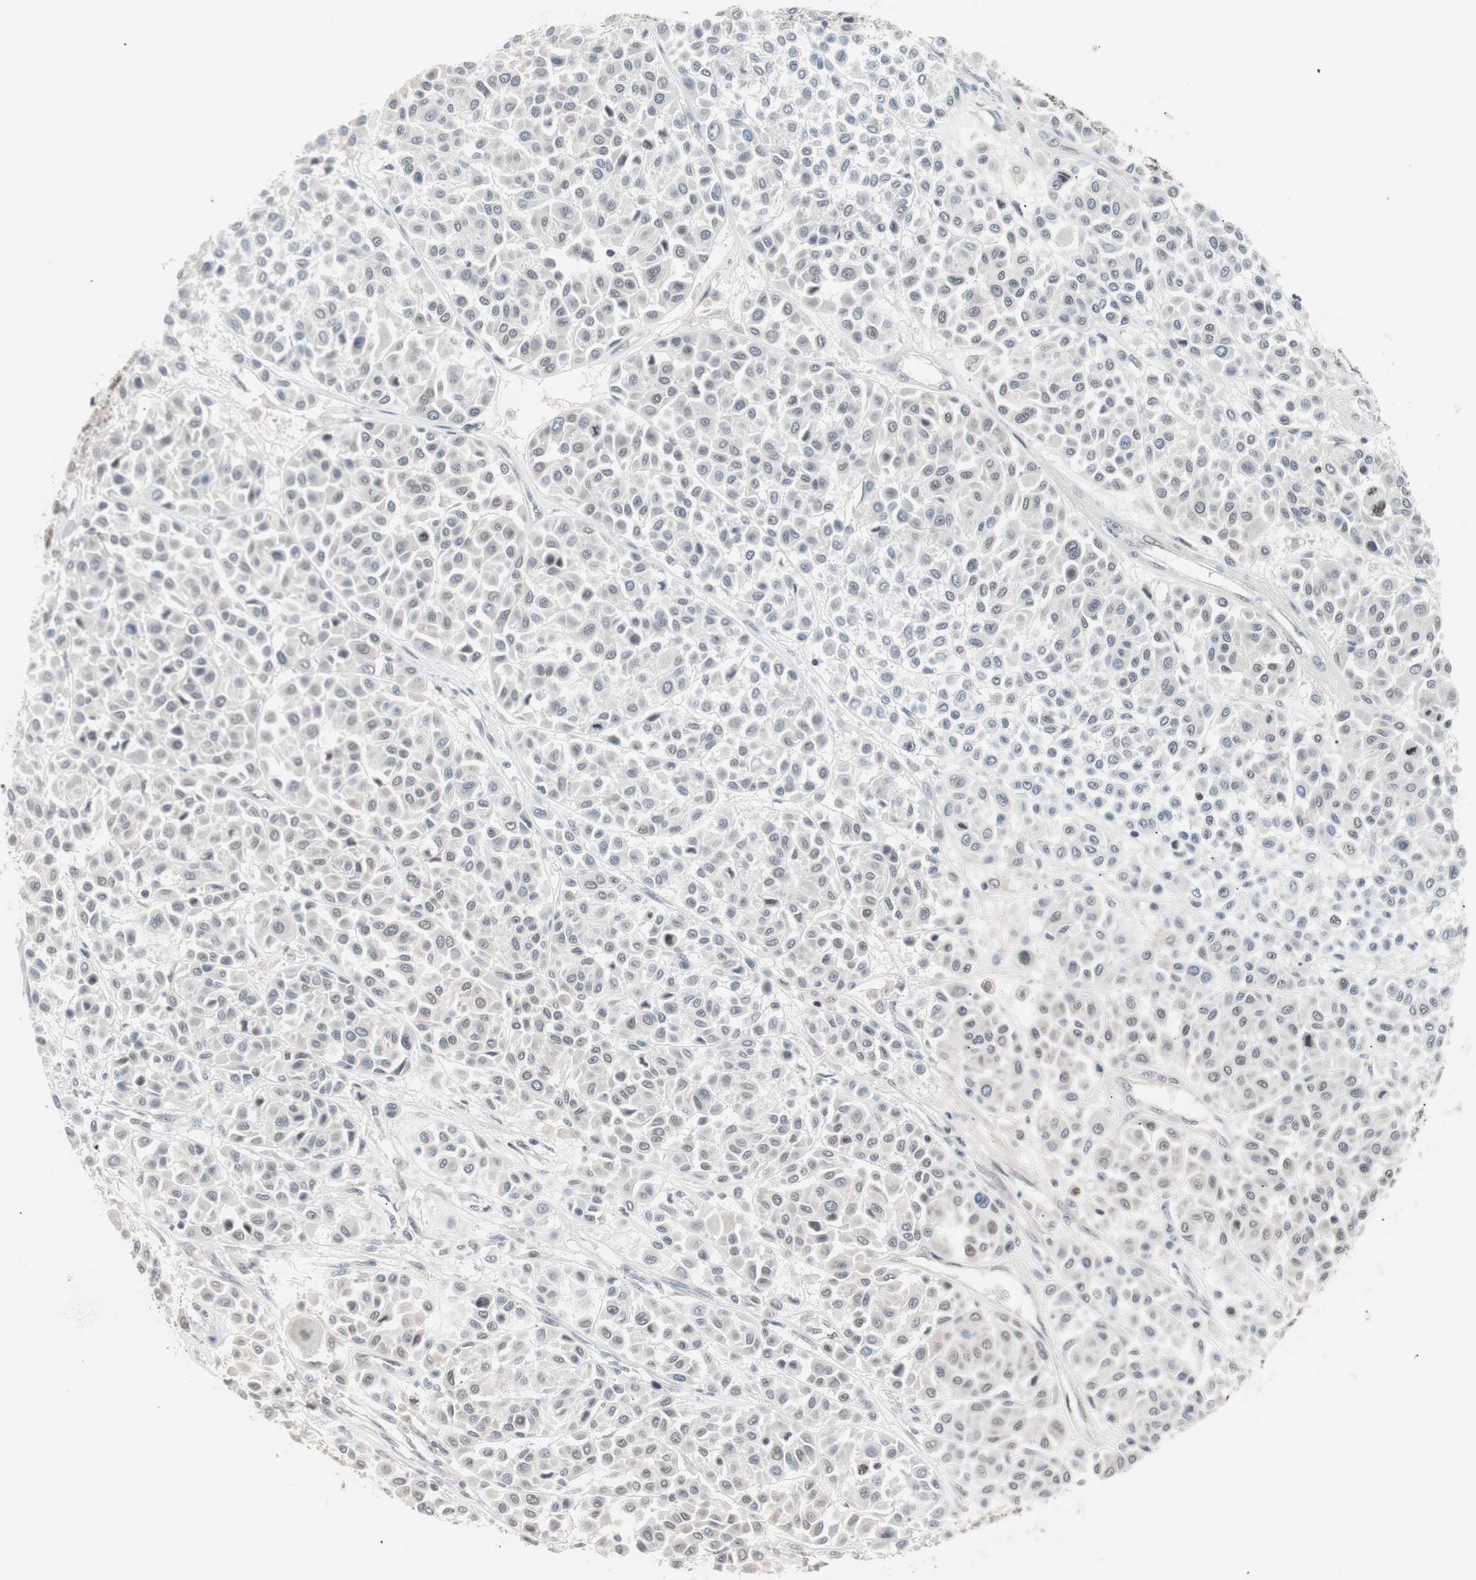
{"staining": {"intensity": "negative", "quantity": "none", "location": "none"}, "tissue": "melanoma", "cell_type": "Tumor cells", "image_type": "cancer", "snomed": [{"axis": "morphology", "description": "Malignant melanoma, Metastatic site"}, {"axis": "topography", "description": "Soft tissue"}], "caption": "DAB immunohistochemical staining of malignant melanoma (metastatic site) shows no significant expression in tumor cells.", "gene": "LIG3", "patient": {"sex": "male", "age": 41}}